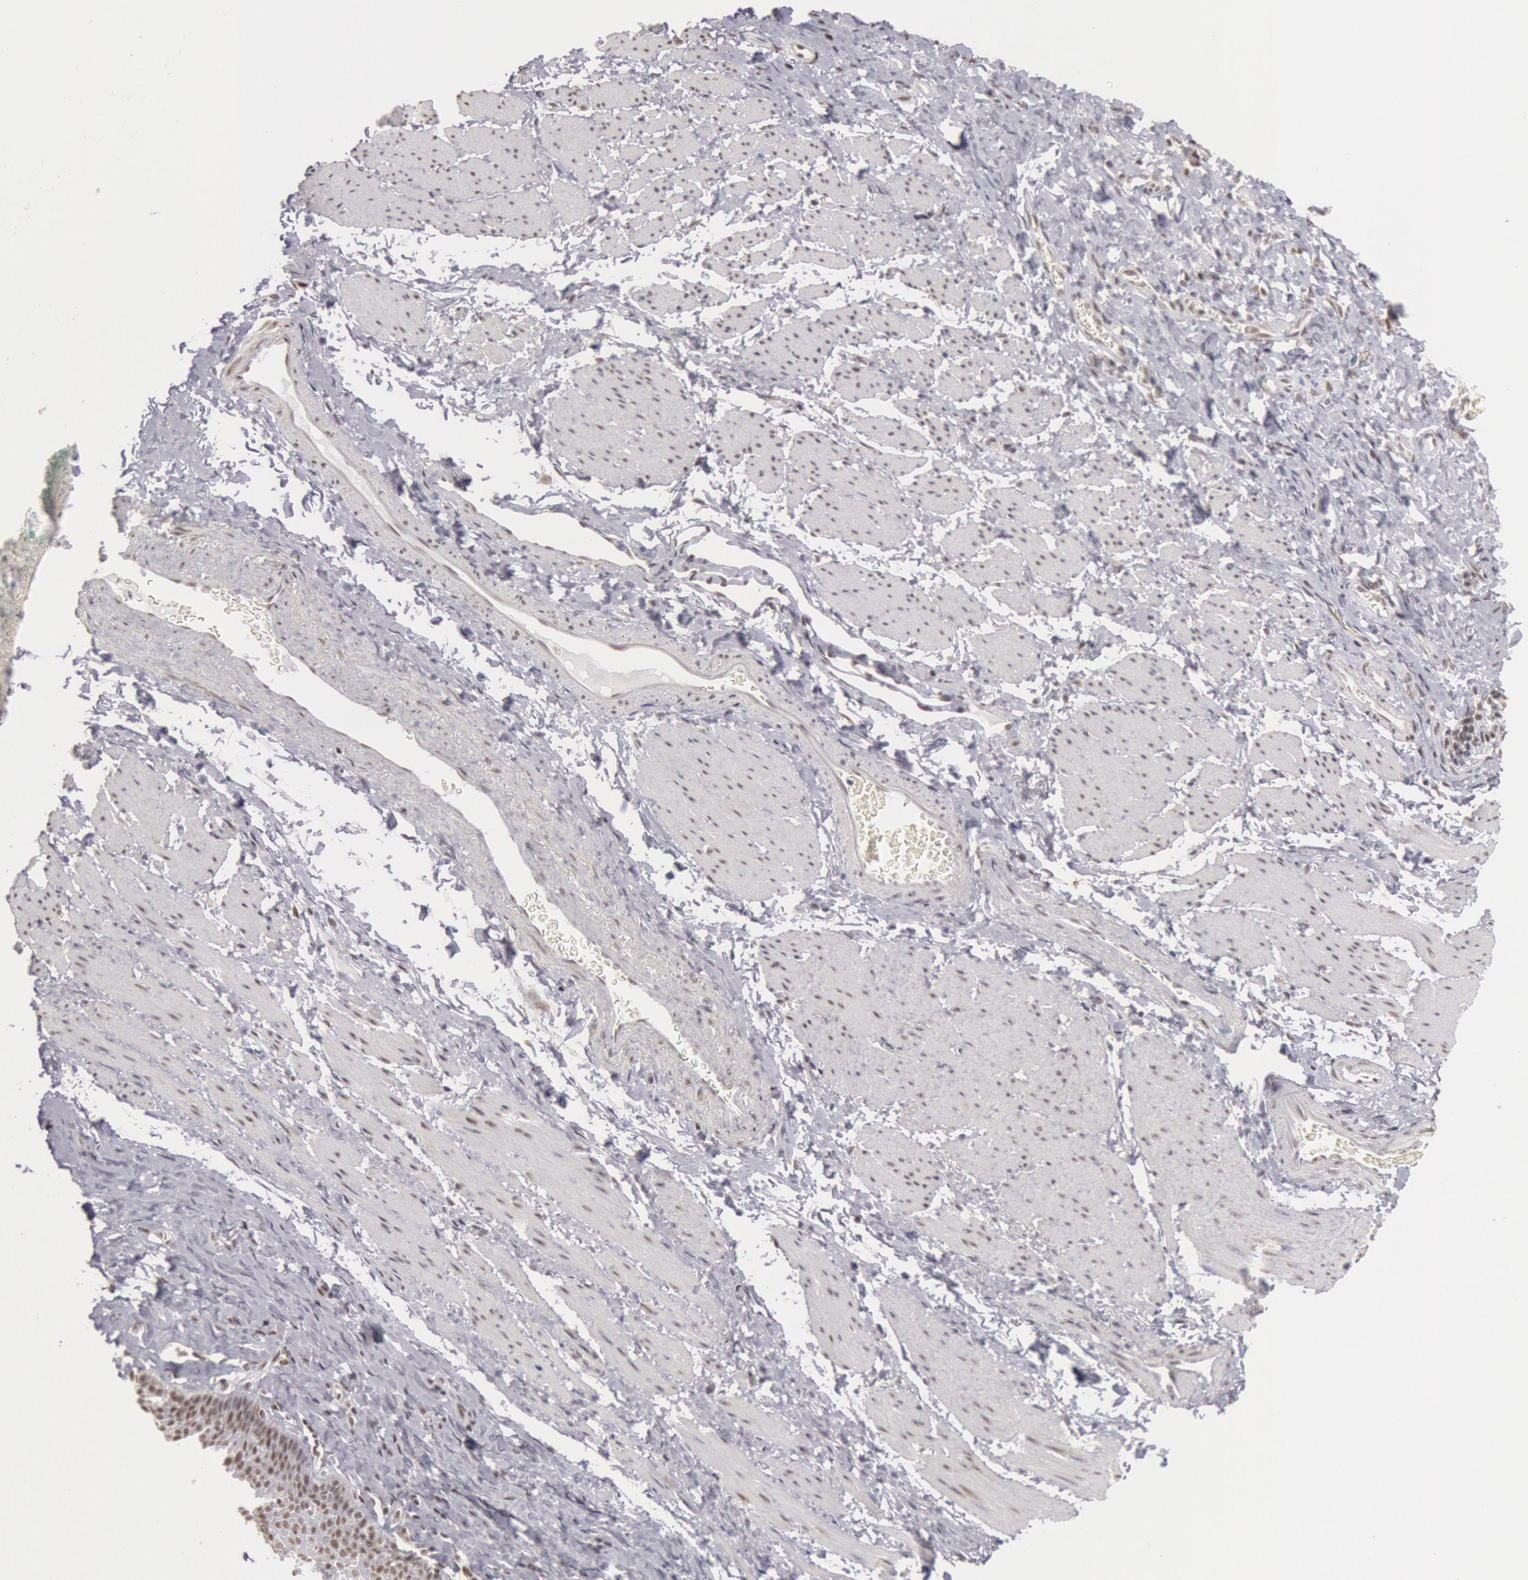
{"staining": {"intensity": "weak", "quantity": ">75%", "location": "nuclear"}, "tissue": "esophagus", "cell_type": "Squamous epithelial cells", "image_type": "normal", "snomed": [{"axis": "morphology", "description": "Normal tissue, NOS"}, {"axis": "topography", "description": "Esophagus"}], "caption": "Squamous epithelial cells display weak nuclear staining in about >75% of cells in unremarkable esophagus.", "gene": "ESS2", "patient": {"sex": "female", "age": 61}}